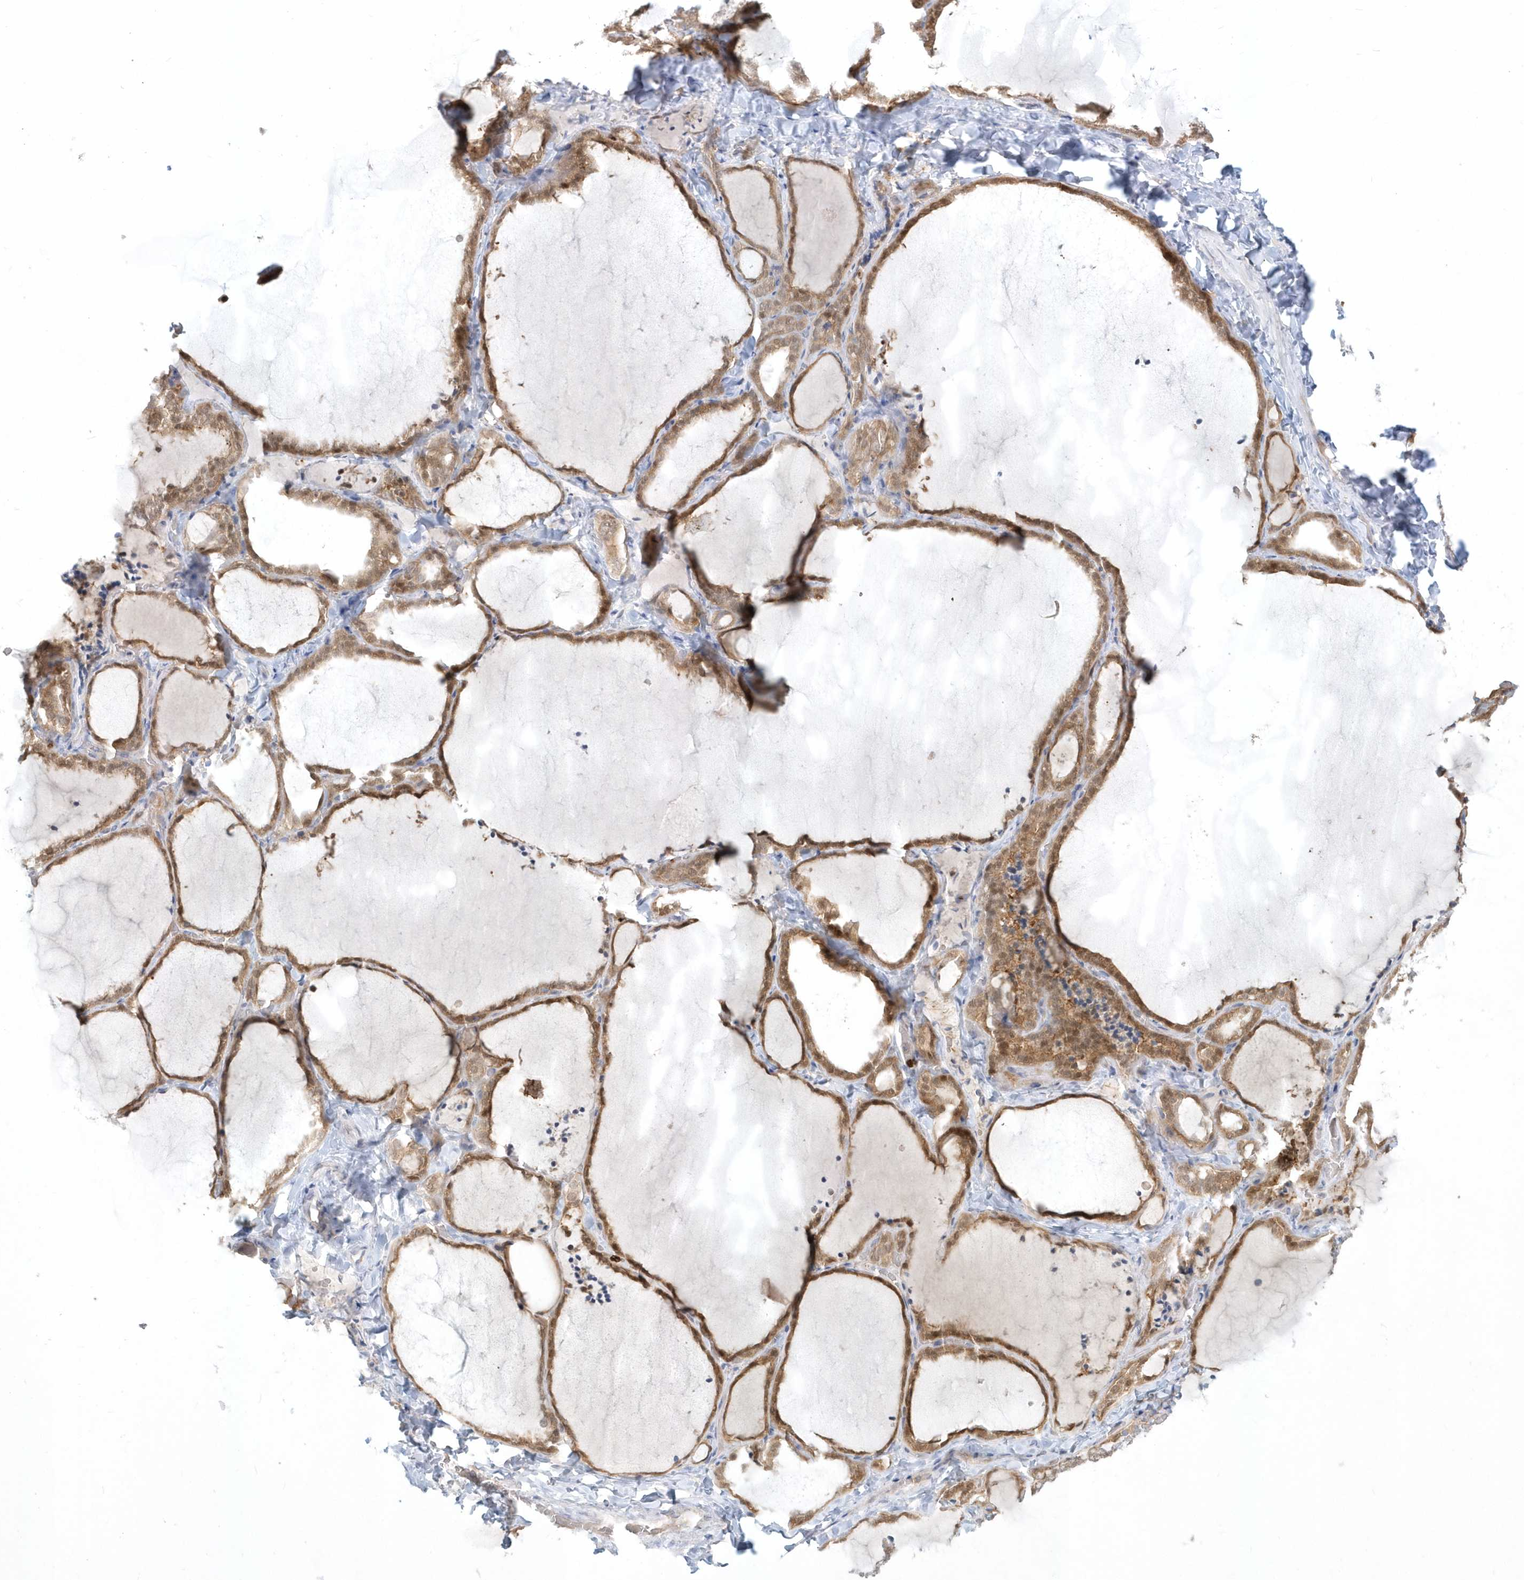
{"staining": {"intensity": "moderate", "quantity": ">75%", "location": "cytoplasmic/membranous,nuclear"}, "tissue": "thyroid gland", "cell_type": "Glandular cells", "image_type": "normal", "snomed": [{"axis": "morphology", "description": "Normal tissue, NOS"}, {"axis": "topography", "description": "Thyroid gland"}], "caption": "The micrograph shows immunohistochemical staining of normal thyroid gland. There is moderate cytoplasmic/membranous,nuclear expression is appreciated in about >75% of glandular cells.", "gene": "RNF7", "patient": {"sex": "female", "age": 22}}